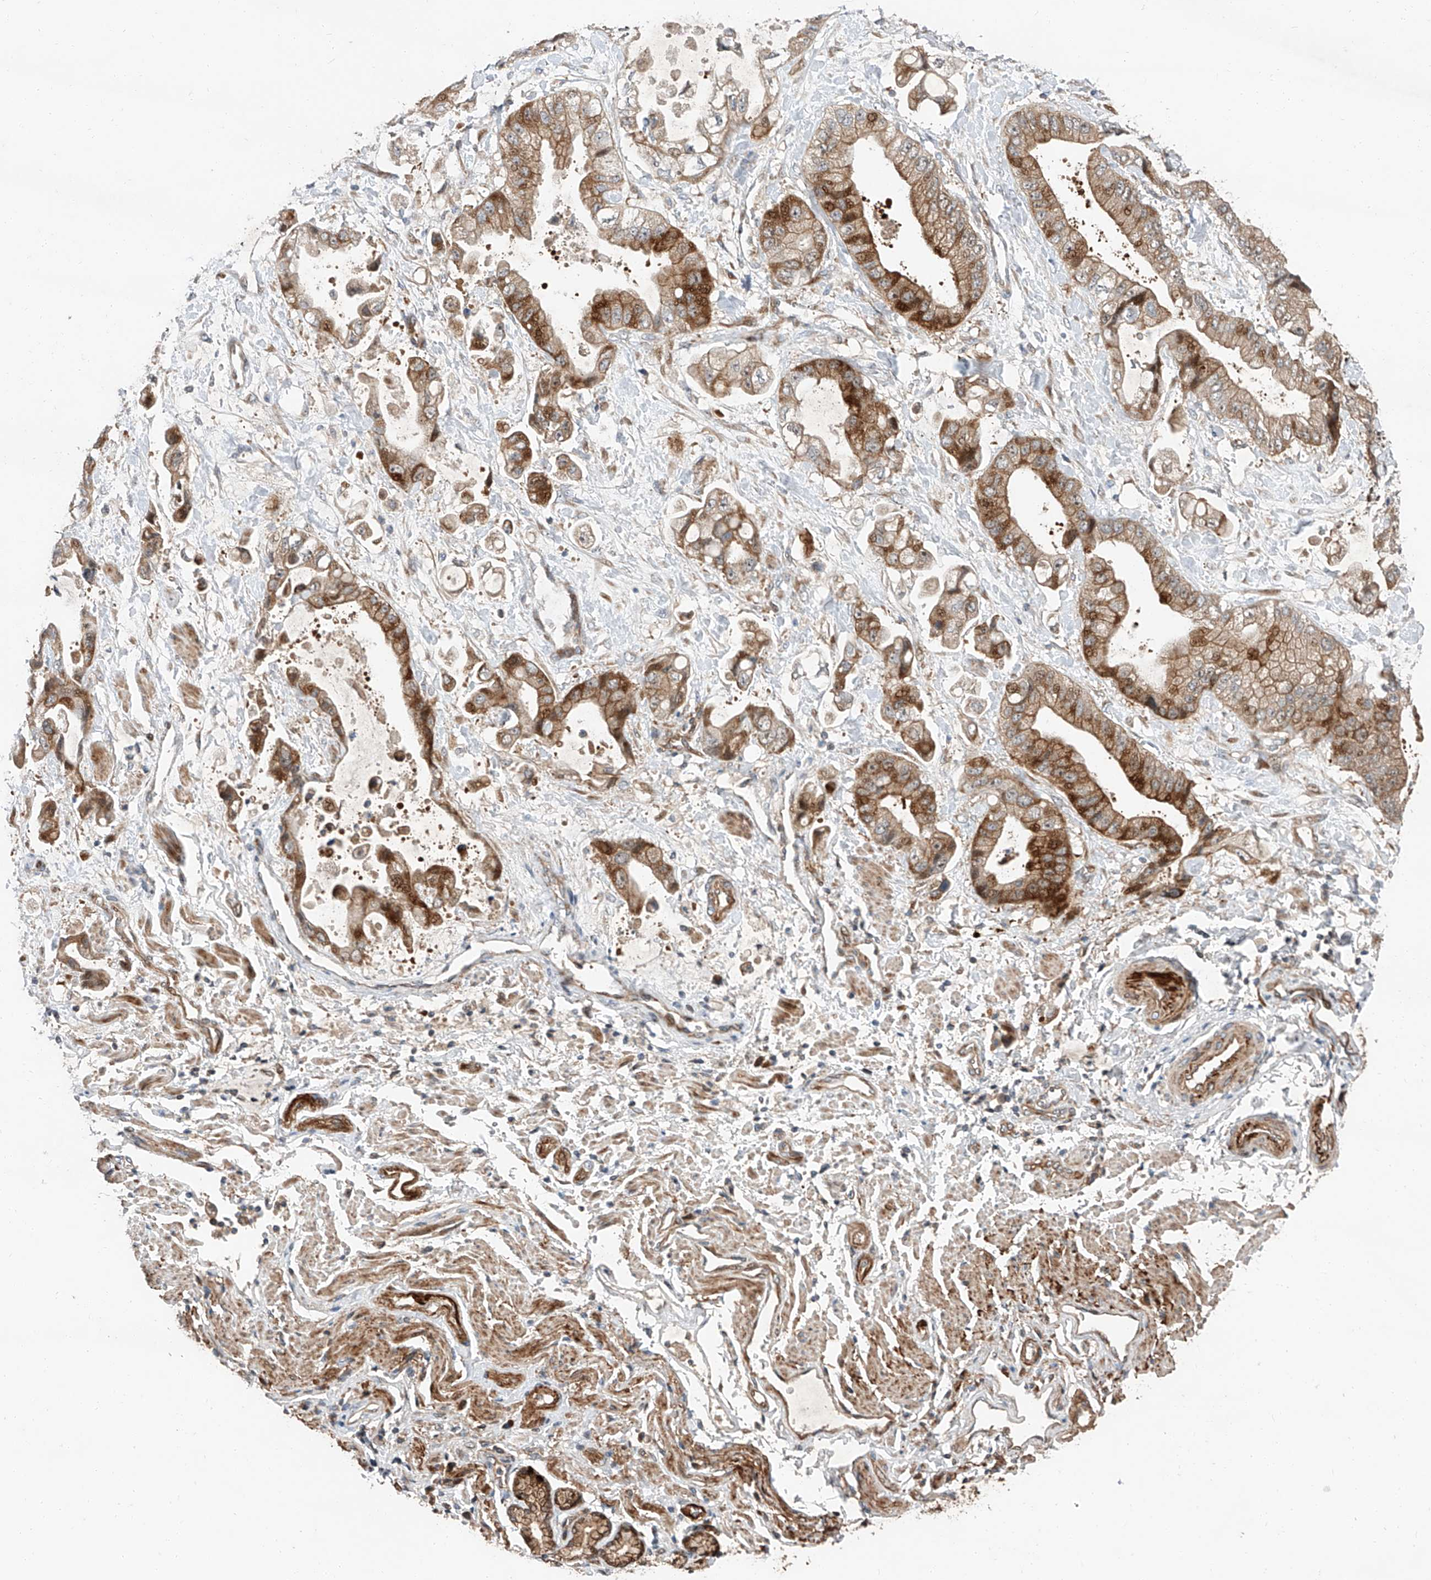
{"staining": {"intensity": "moderate", "quantity": ">75%", "location": "cytoplasmic/membranous"}, "tissue": "stomach cancer", "cell_type": "Tumor cells", "image_type": "cancer", "snomed": [{"axis": "morphology", "description": "Adenocarcinoma, NOS"}, {"axis": "topography", "description": "Stomach"}], "caption": "A brown stain shows moderate cytoplasmic/membranous staining of a protein in adenocarcinoma (stomach) tumor cells.", "gene": "USF3", "patient": {"sex": "male", "age": 62}}